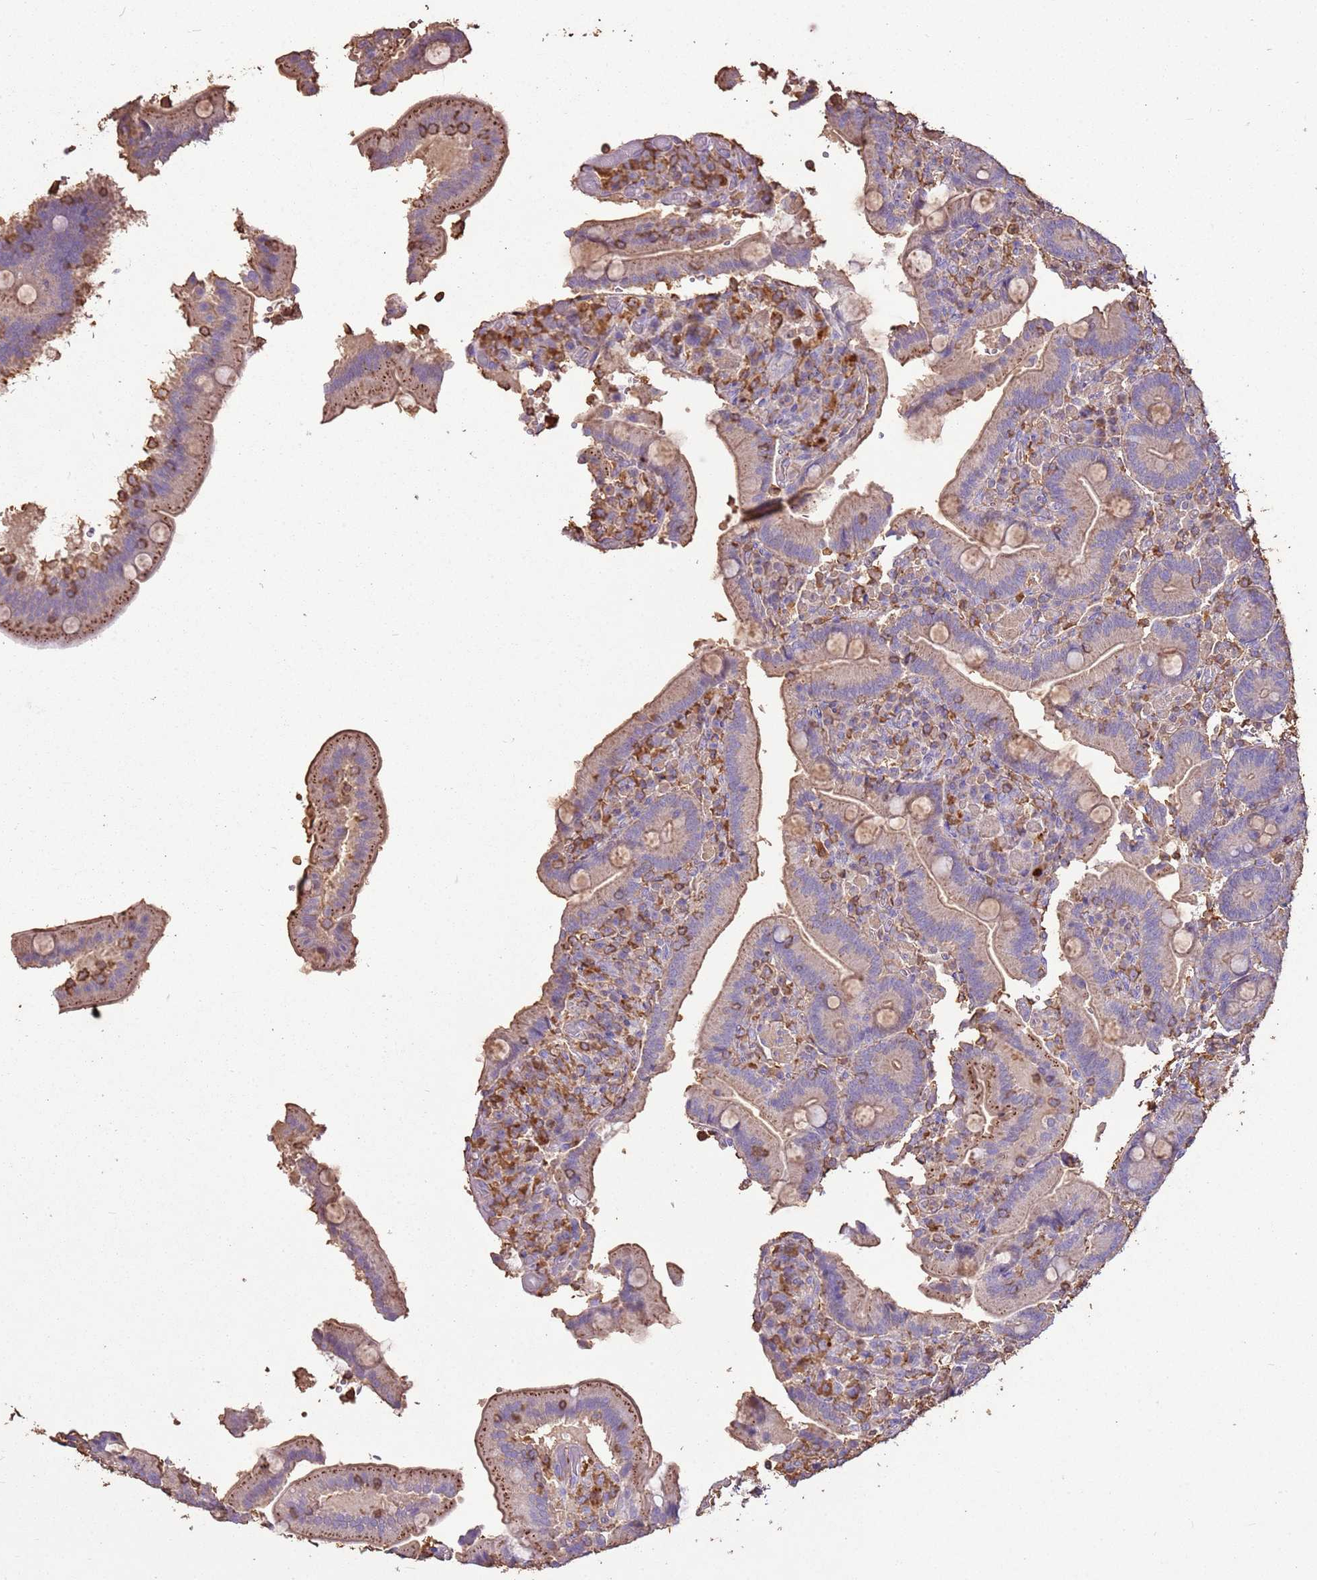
{"staining": {"intensity": "moderate", "quantity": "<25%", "location": "cytoplasmic/membranous"}, "tissue": "duodenum", "cell_type": "Glandular cells", "image_type": "normal", "snomed": [{"axis": "morphology", "description": "Normal tissue, NOS"}, {"axis": "topography", "description": "Duodenum"}], "caption": "Immunohistochemistry image of benign duodenum stained for a protein (brown), which displays low levels of moderate cytoplasmic/membranous expression in about <25% of glandular cells.", "gene": "ARL10", "patient": {"sex": "female", "age": 62}}